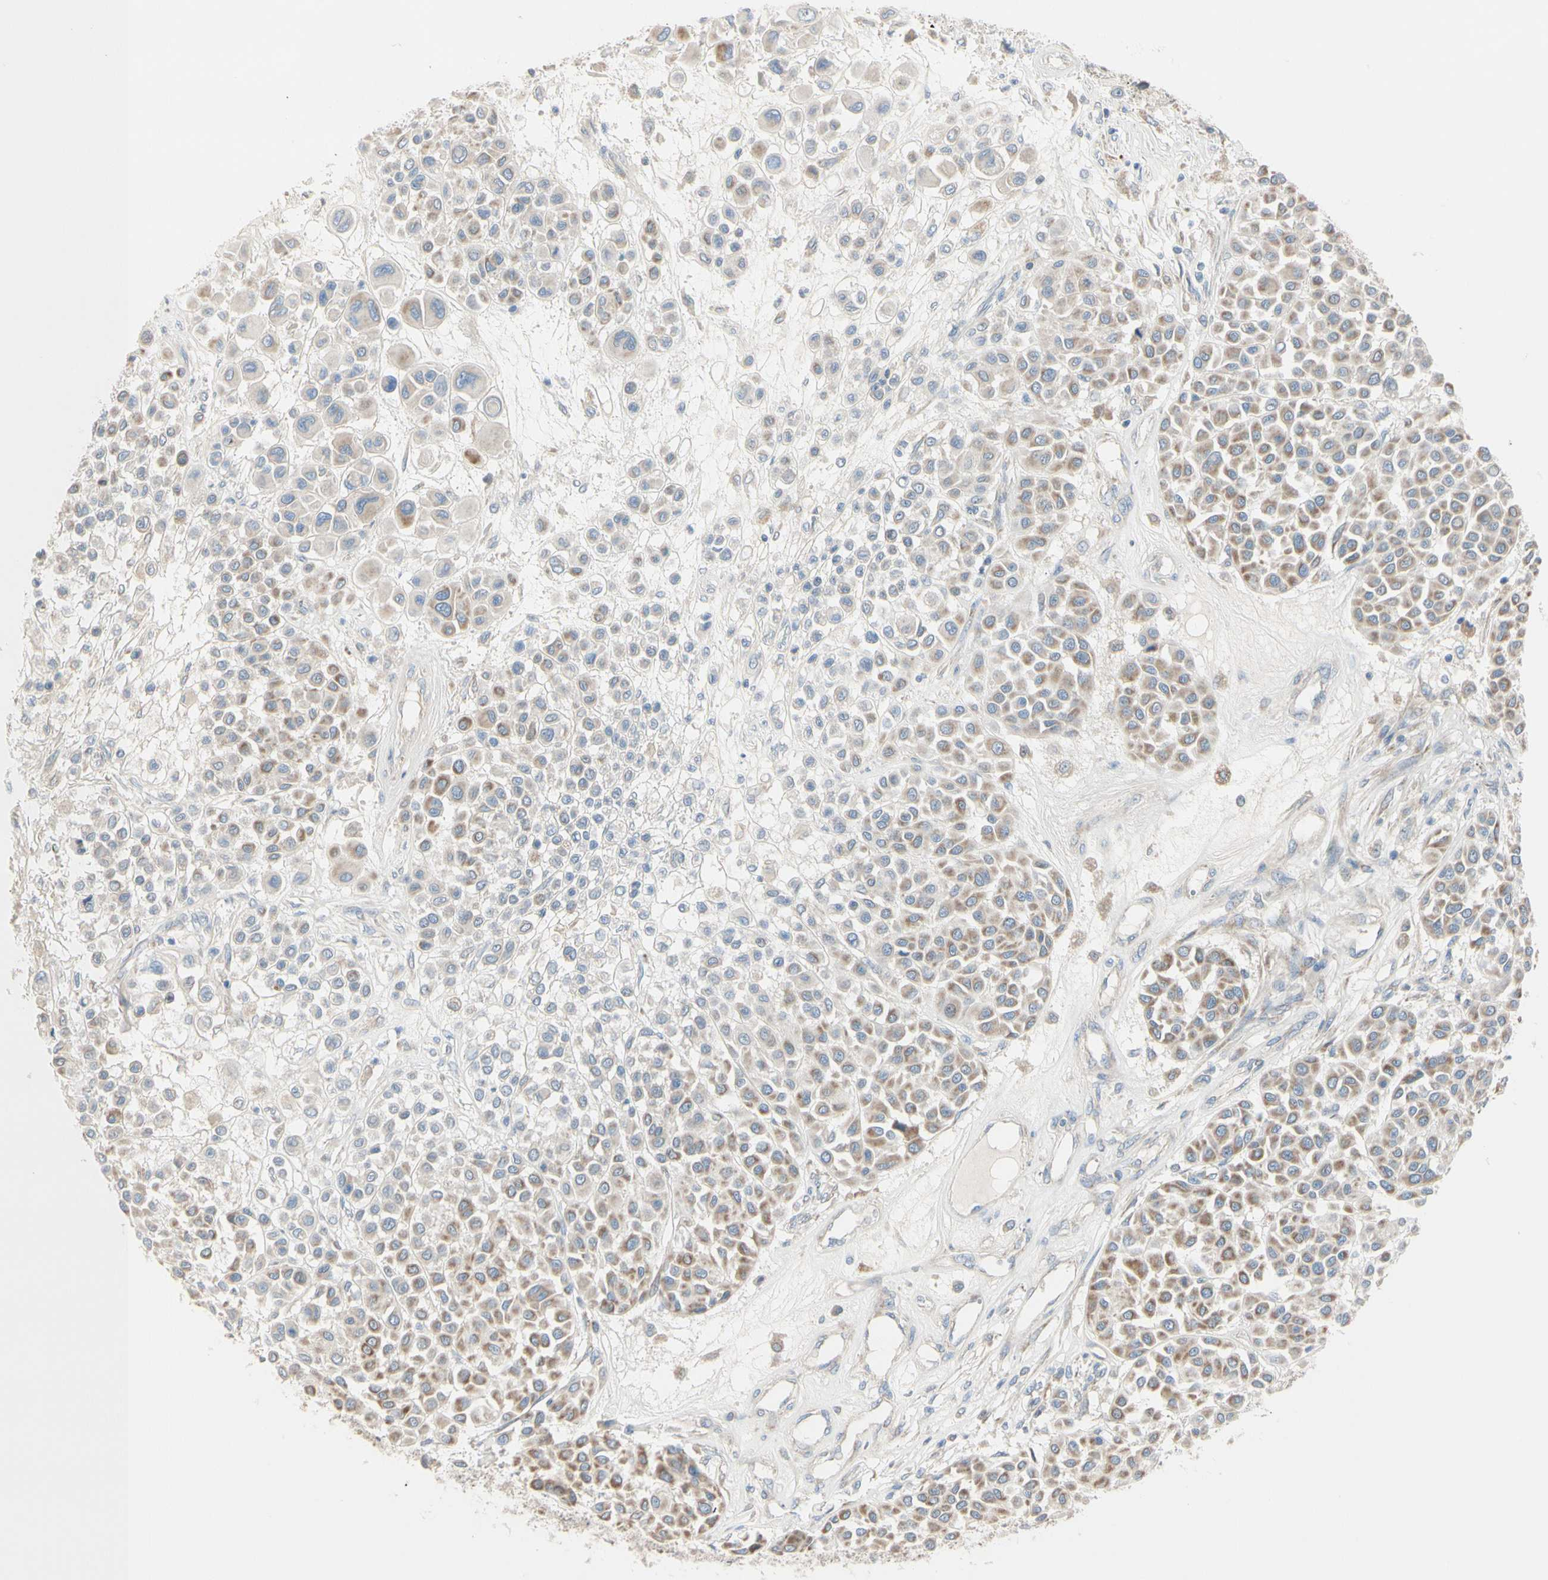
{"staining": {"intensity": "weak", "quantity": "25%-75%", "location": "cytoplasmic/membranous"}, "tissue": "melanoma", "cell_type": "Tumor cells", "image_type": "cancer", "snomed": [{"axis": "morphology", "description": "Malignant melanoma, Metastatic site"}, {"axis": "topography", "description": "Soft tissue"}], "caption": "Malignant melanoma (metastatic site) was stained to show a protein in brown. There is low levels of weak cytoplasmic/membranous staining in about 25%-75% of tumor cells. Immunohistochemistry (ihc) stains the protein of interest in brown and the nuclei are stained blue.", "gene": "EPHA3", "patient": {"sex": "male", "age": 41}}